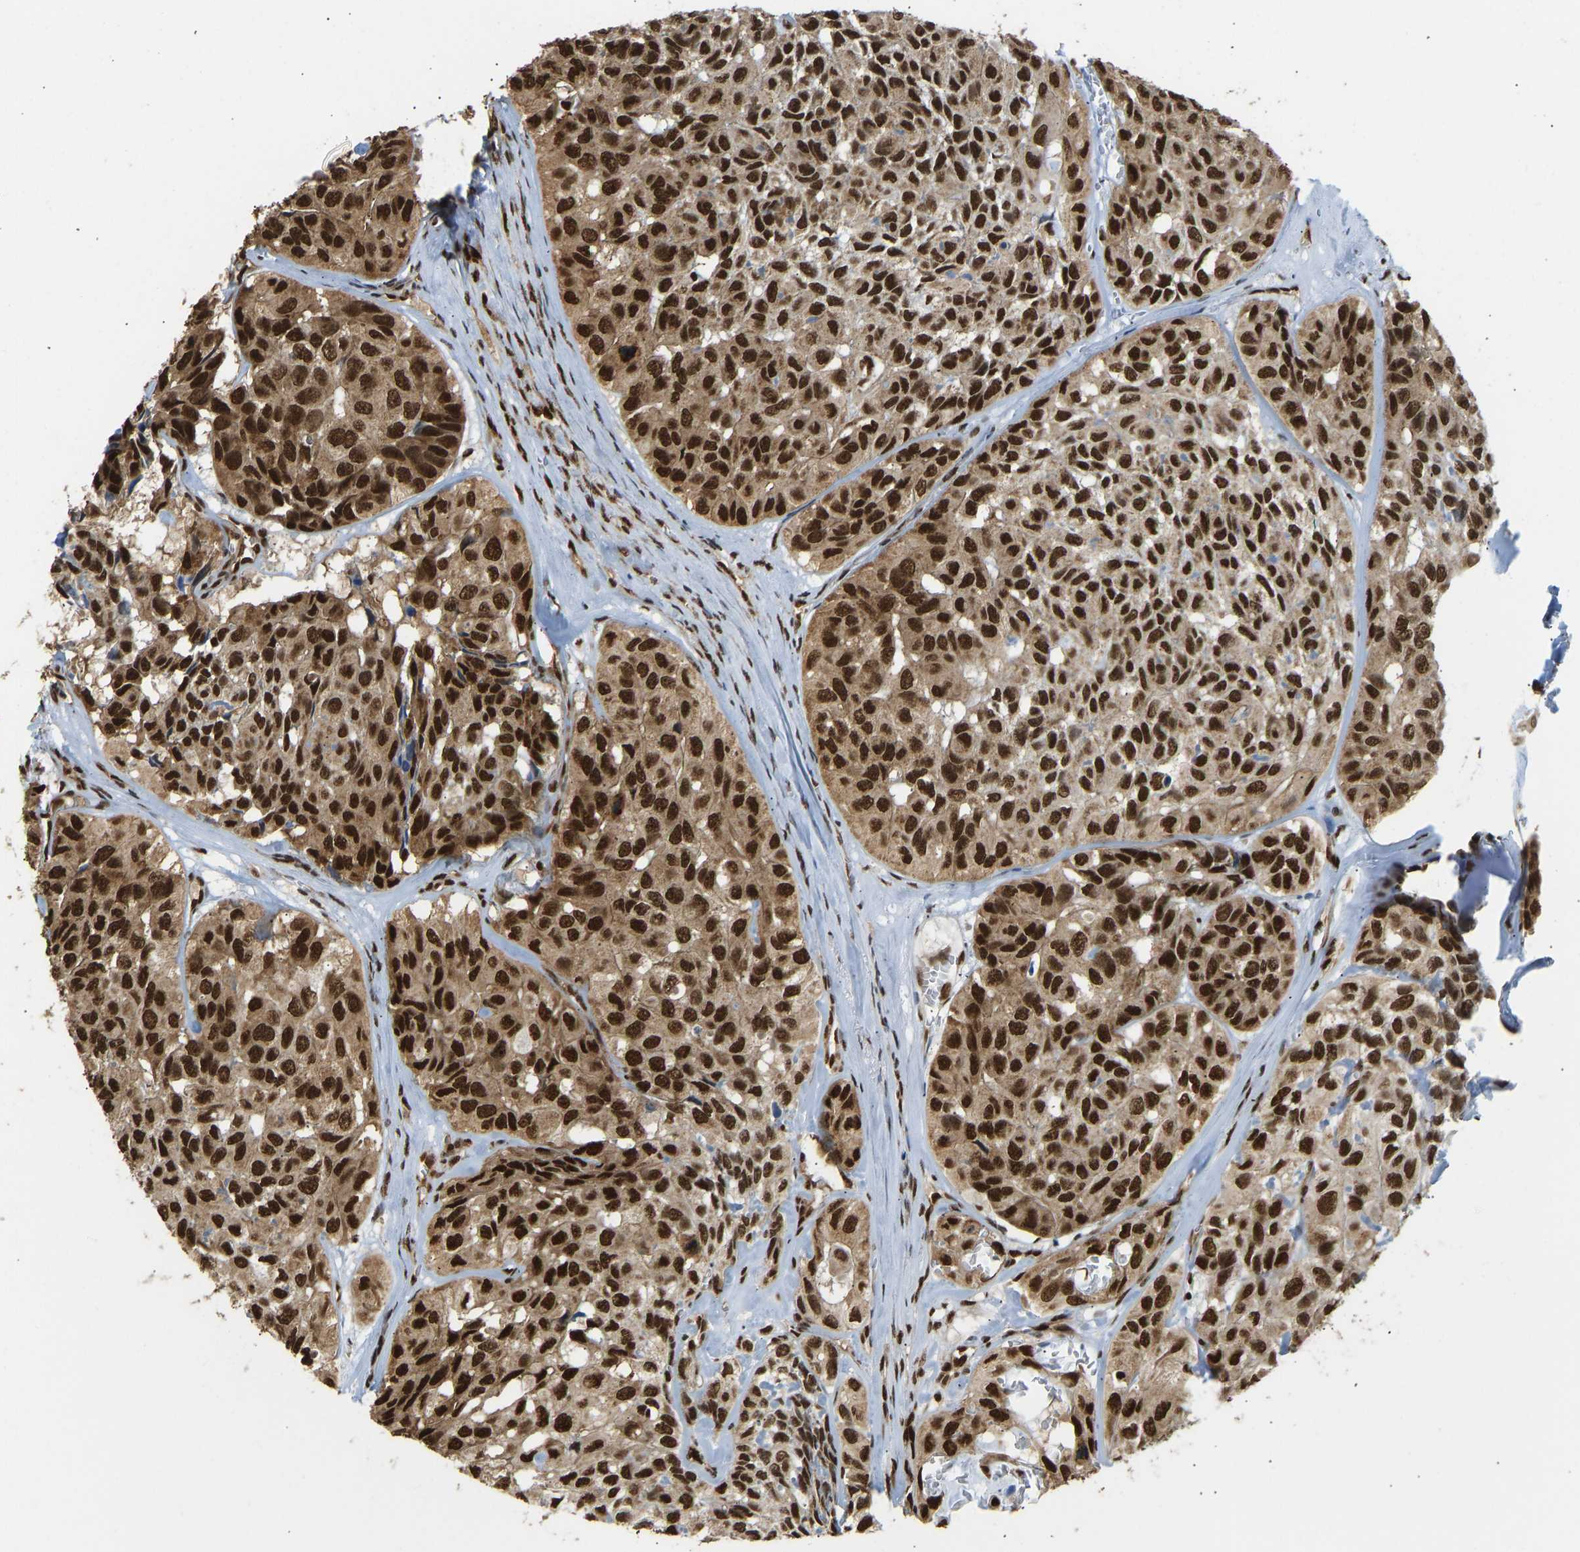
{"staining": {"intensity": "strong", "quantity": ">75%", "location": "cytoplasmic/membranous,nuclear"}, "tissue": "head and neck cancer", "cell_type": "Tumor cells", "image_type": "cancer", "snomed": [{"axis": "morphology", "description": "Adenocarcinoma, NOS"}, {"axis": "topography", "description": "Salivary gland, NOS"}, {"axis": "topography", "description": "Head-Neck"}], "caption": "A photomicrograph of head and neck cancer stained for a protein exhibits strong cytoplasmic/membranous and nuclear brown staining in tumor cells.", "gene": "ZSCAN20", "patient": {"sex": "female", "age": 76}}